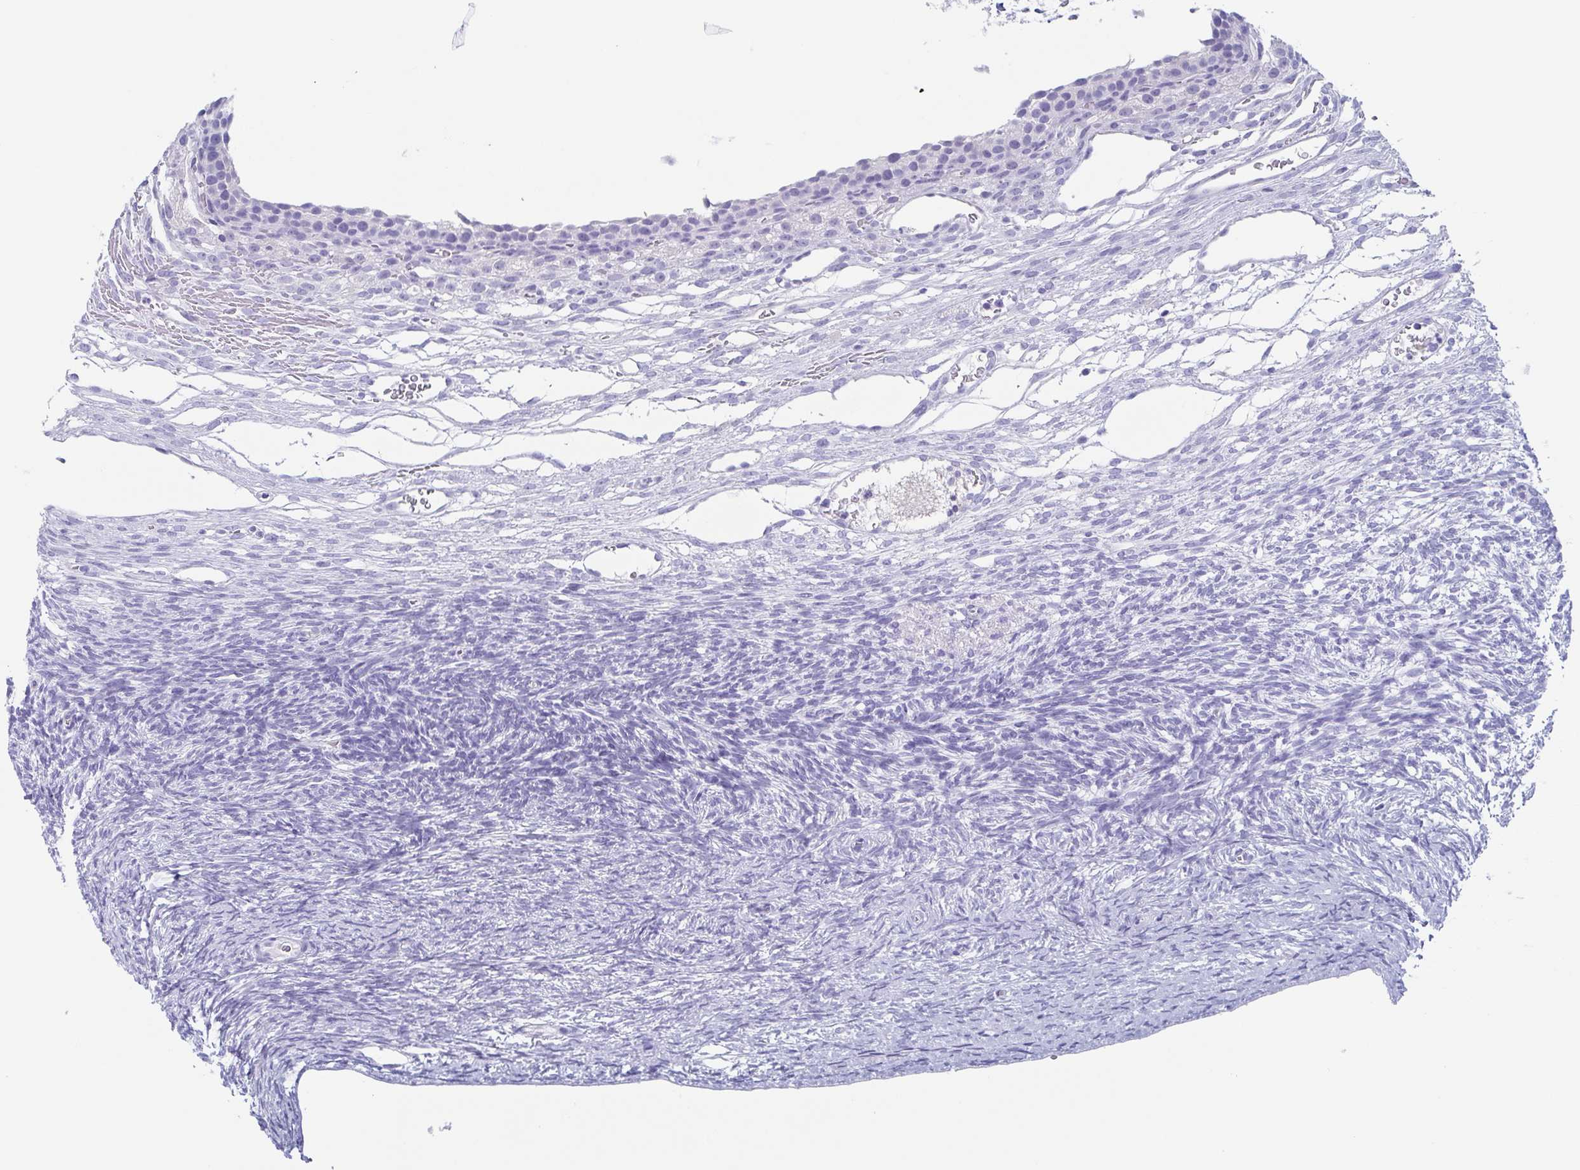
{"staining": {"intensity": "negative", "quantity": "none", "location": "none"}, "tissue": "ovary", "cell_type": "Follicle cells", "image_type": "normal", "snomed": [{"axis": "morphology", "description": "Normal tissue, NOS"}, {"axis": "topography", "description": "Ovary"}], "caption": "Immunohistochemistry of benign ovary reveals no positivity in follicle cells. Nuclei are stained in blue.", "gene": "TAGLN3", "patient": {"sex": "female", "age": 34}}